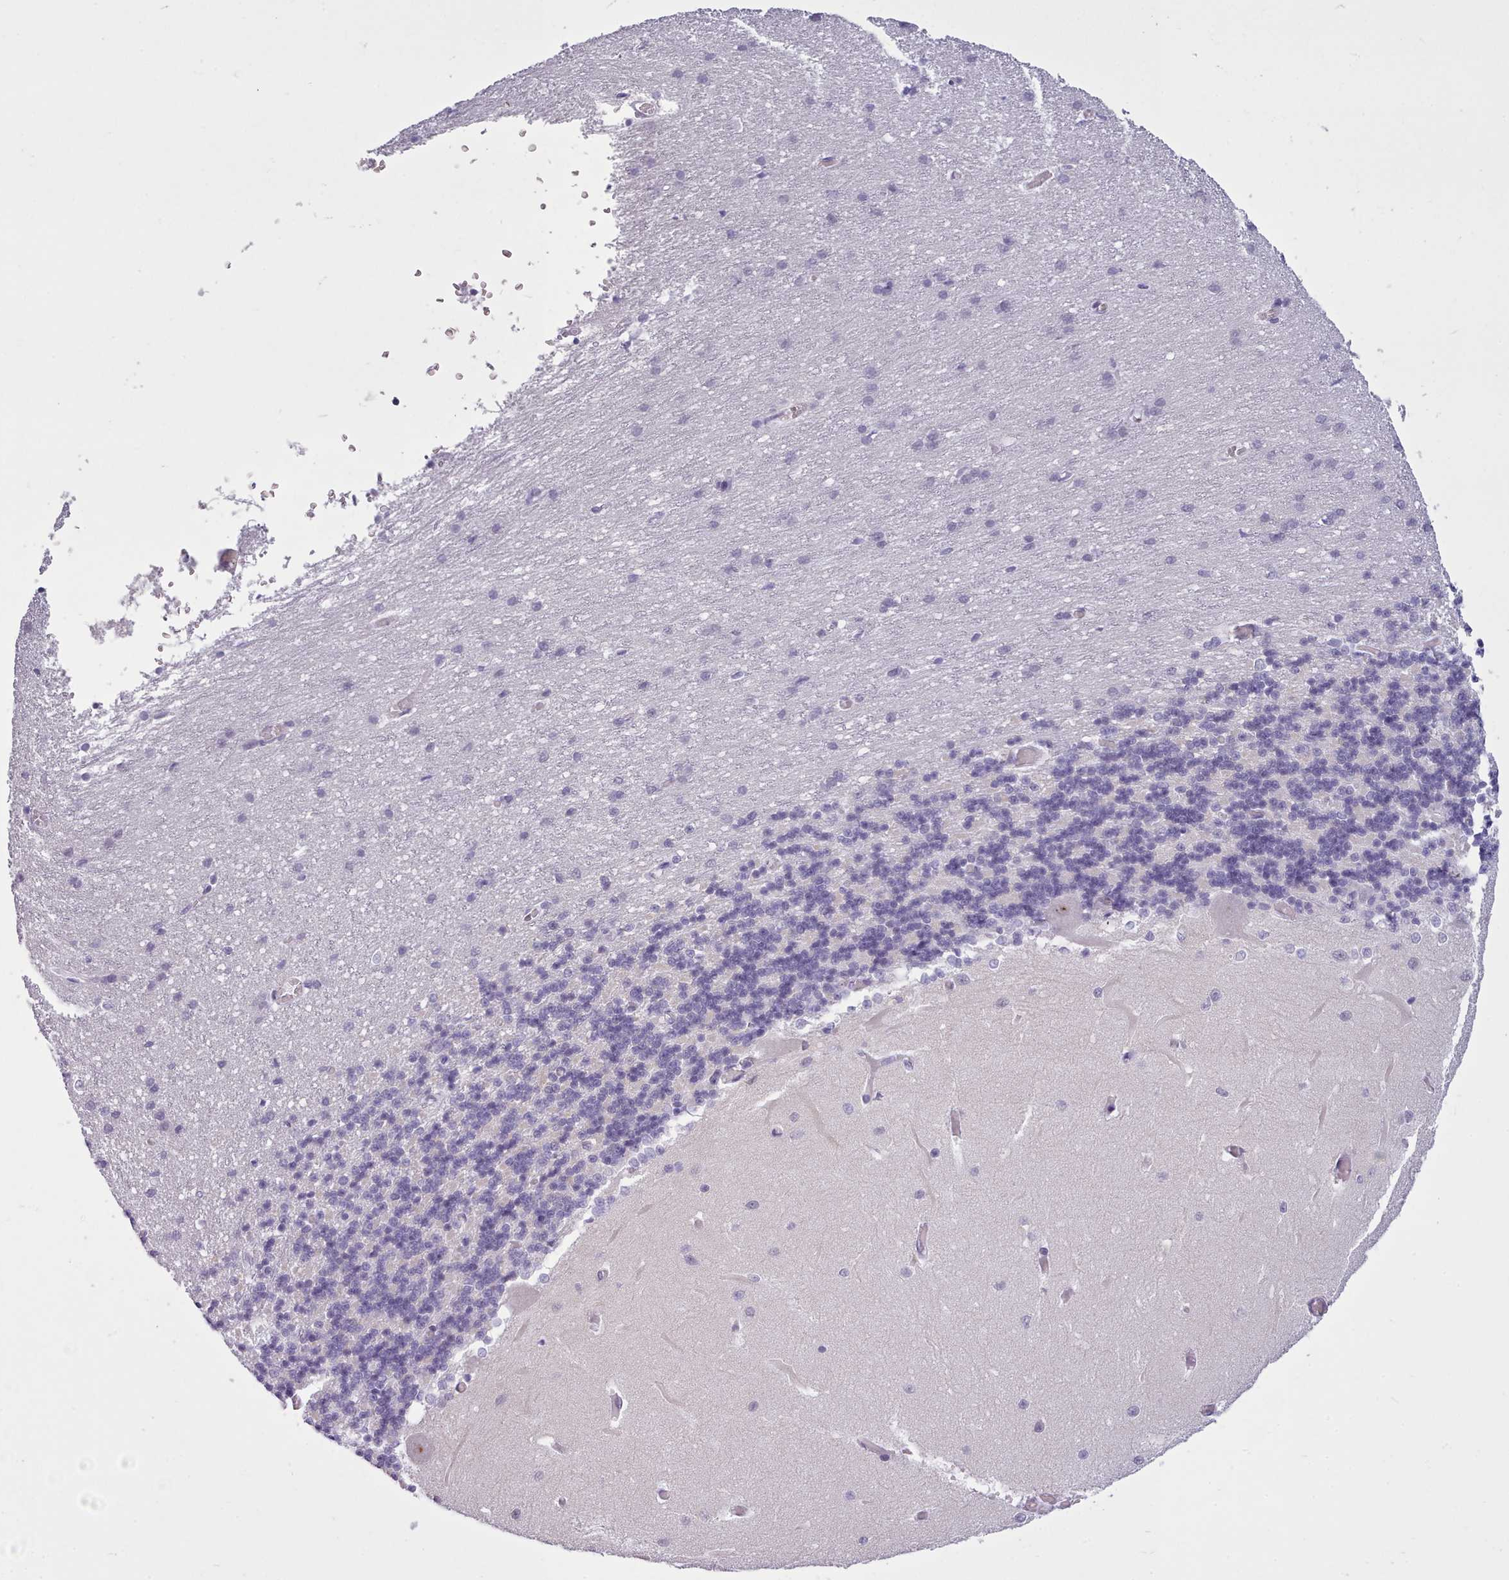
{"staining": {"intensity": "negative", "quantity": "none", "location": "none"}, "tissue": "cerebellum", "cell_type": "Cells in granular layer", "image_type": "normal", "snomed": [{"axis": "morphology", "description": "Normal tissue, NOS"}, {"axis": "topography", "description": "Cerebellum"}], "caption": "IHC histopathology image of normal cerebellum: cerebellum stained with DAB (3,3'-diaminobenzidine) exhibits no significant protein expression in cells in granular layer.", "gene": "FBXO48", "patient": {"sex": "male", "age": 37}}